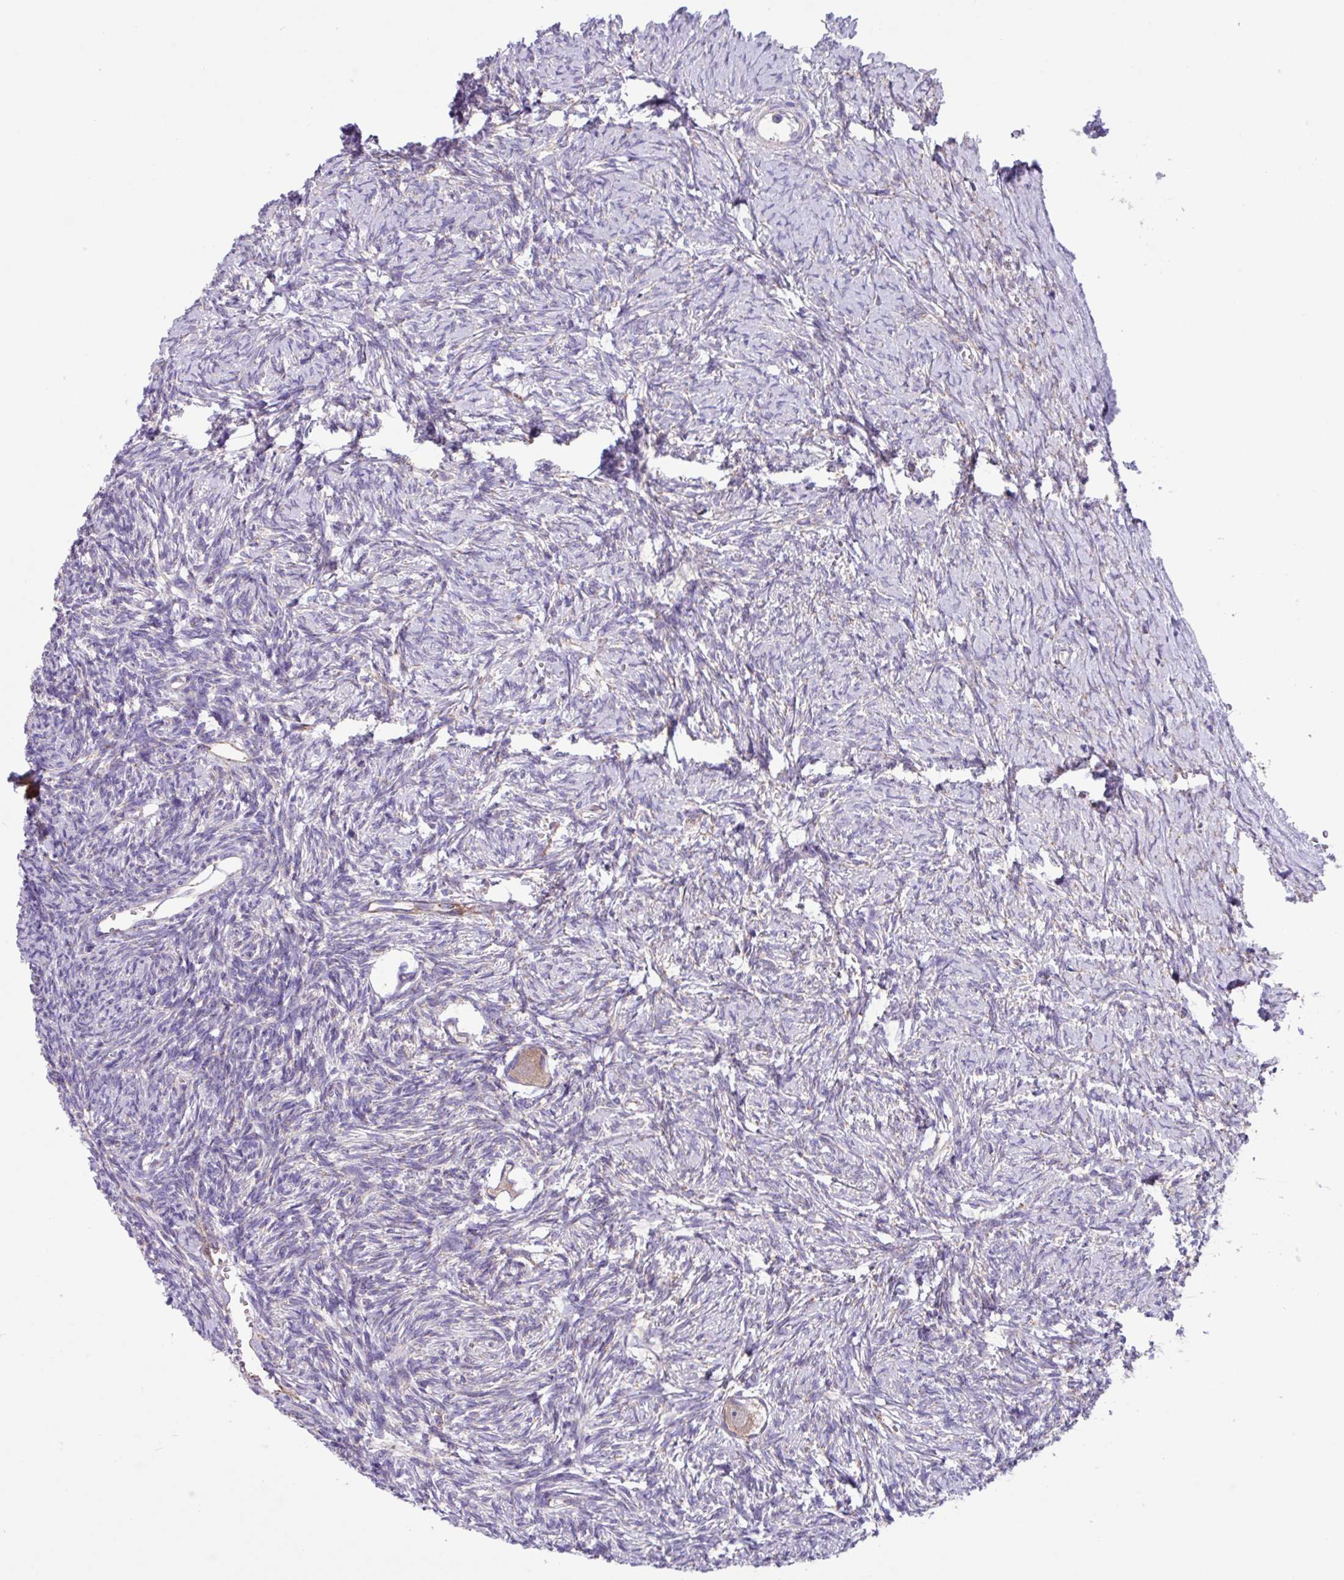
{"staining": {"intensity": "moderate", "quantity": ">75%", "location": "cytoplasmic/membranous"}, "tissue": "ovary", "cell_type": "Follicle cells", "image_type": "normal", "snomed": [{"axis": "morphology", "description": "Normal tissue, NOS"}, {"axis": "topography", "description": "Ovary"}], "caption": "Human ovary stained with a brown dye shows moderate cytoplasmic/membranous positive expression in about >75% of follicle cells.", "gene": "OTULIN", "patient": {"sex": "female", "age": 39}}